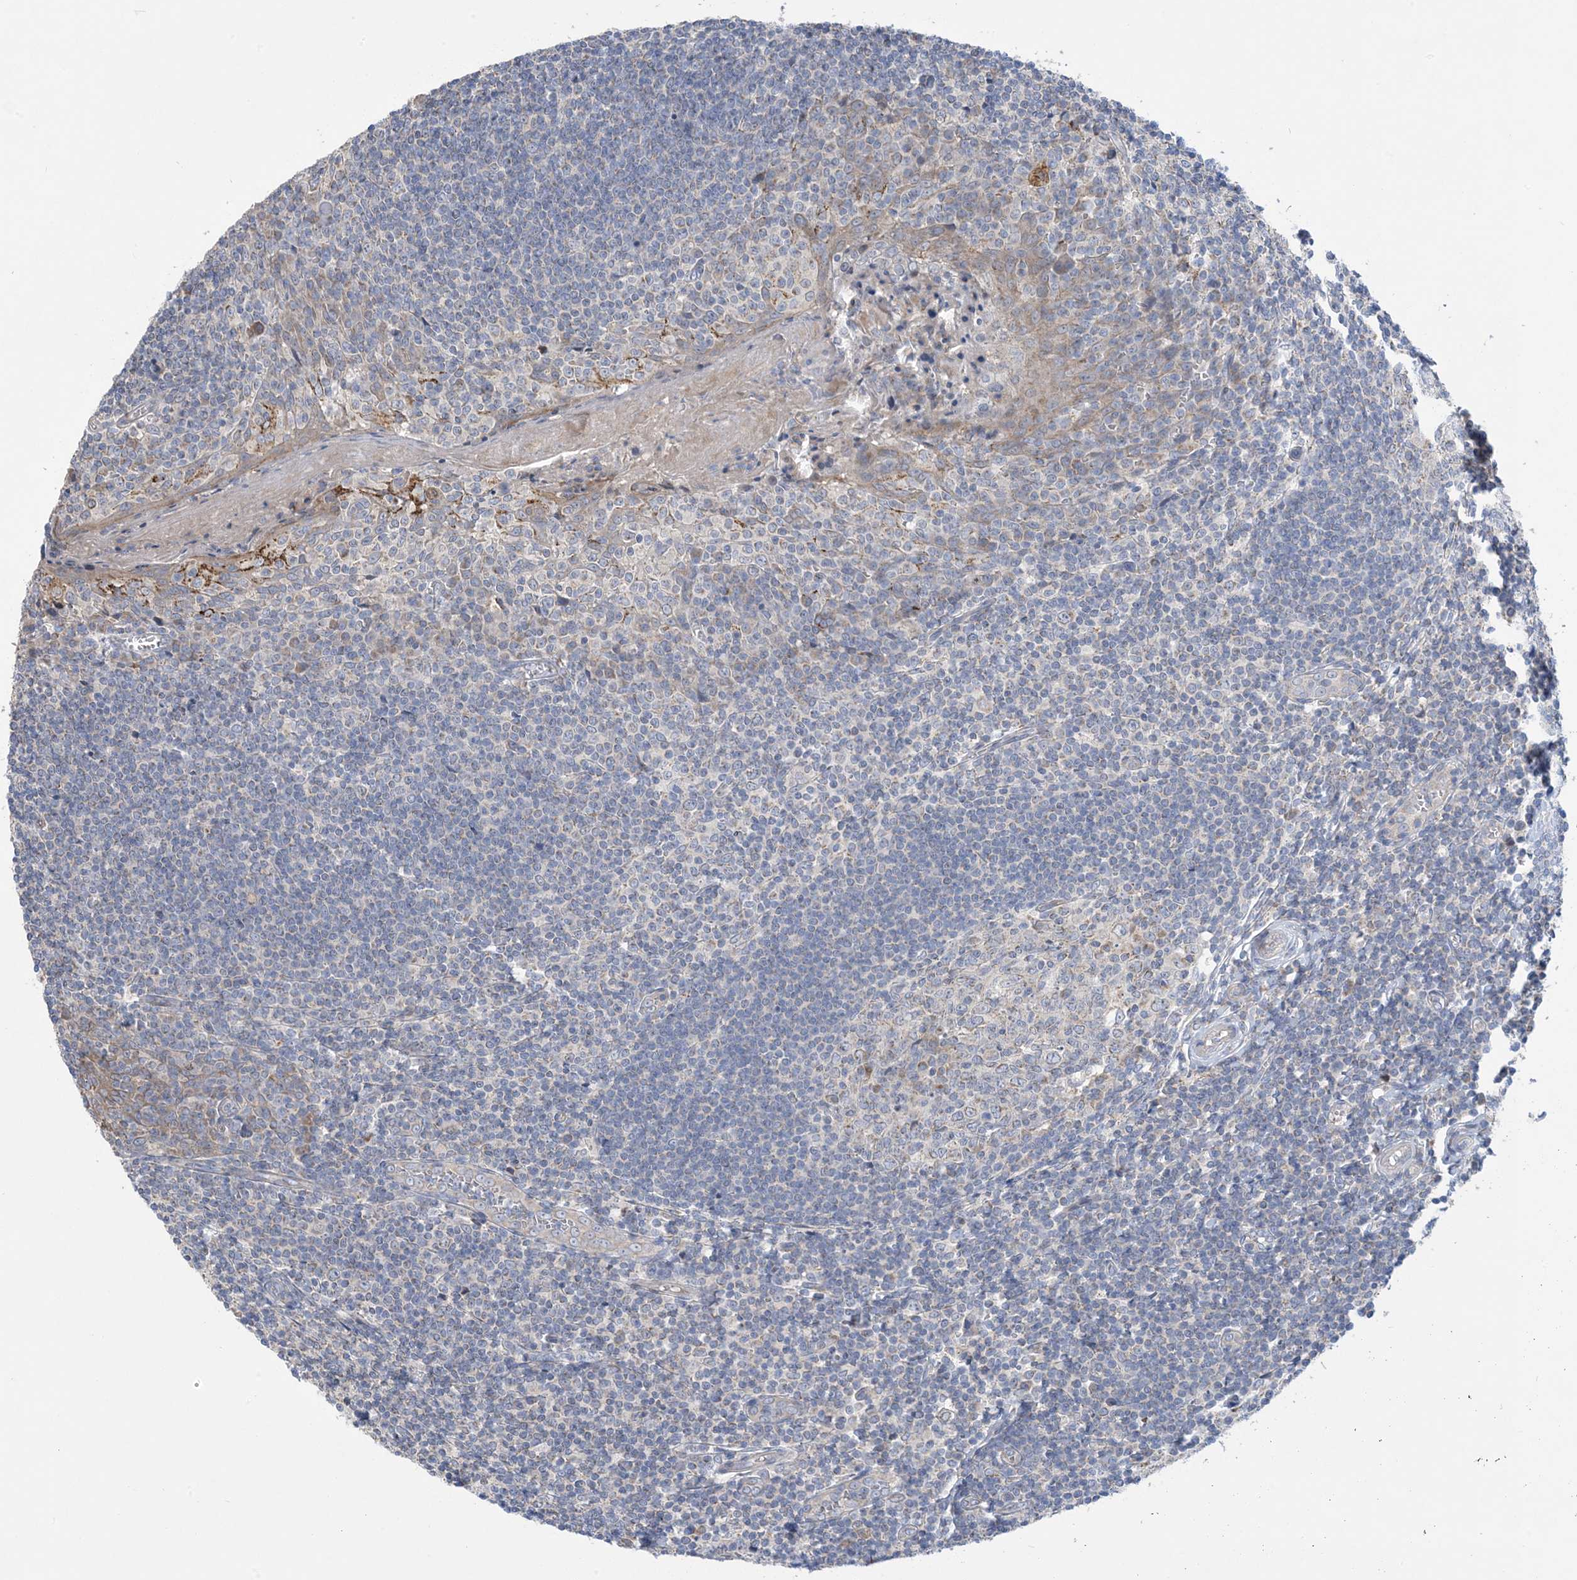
{"staining": {"intensity": "weak", "quantity": "<25%", "location": "cytoplasmic/membranous"}, "tissue": "tonsil", "cell_type": "Germinal center cells", "image_type": "normal", "snomed": [{"axis": "morphology", "description": "Normal tissue, NOS"}, {"axis": "topography", "description": "Tonsil"}], "caption": "This histopathology image is of normal tonsil stained with IHC to label a protein in brown with the nuclei are counter-stained blue. There is no expression in germinal center cells.", "gene": "CLEC16A", "patient": {"sex": "male", "age": 27}}